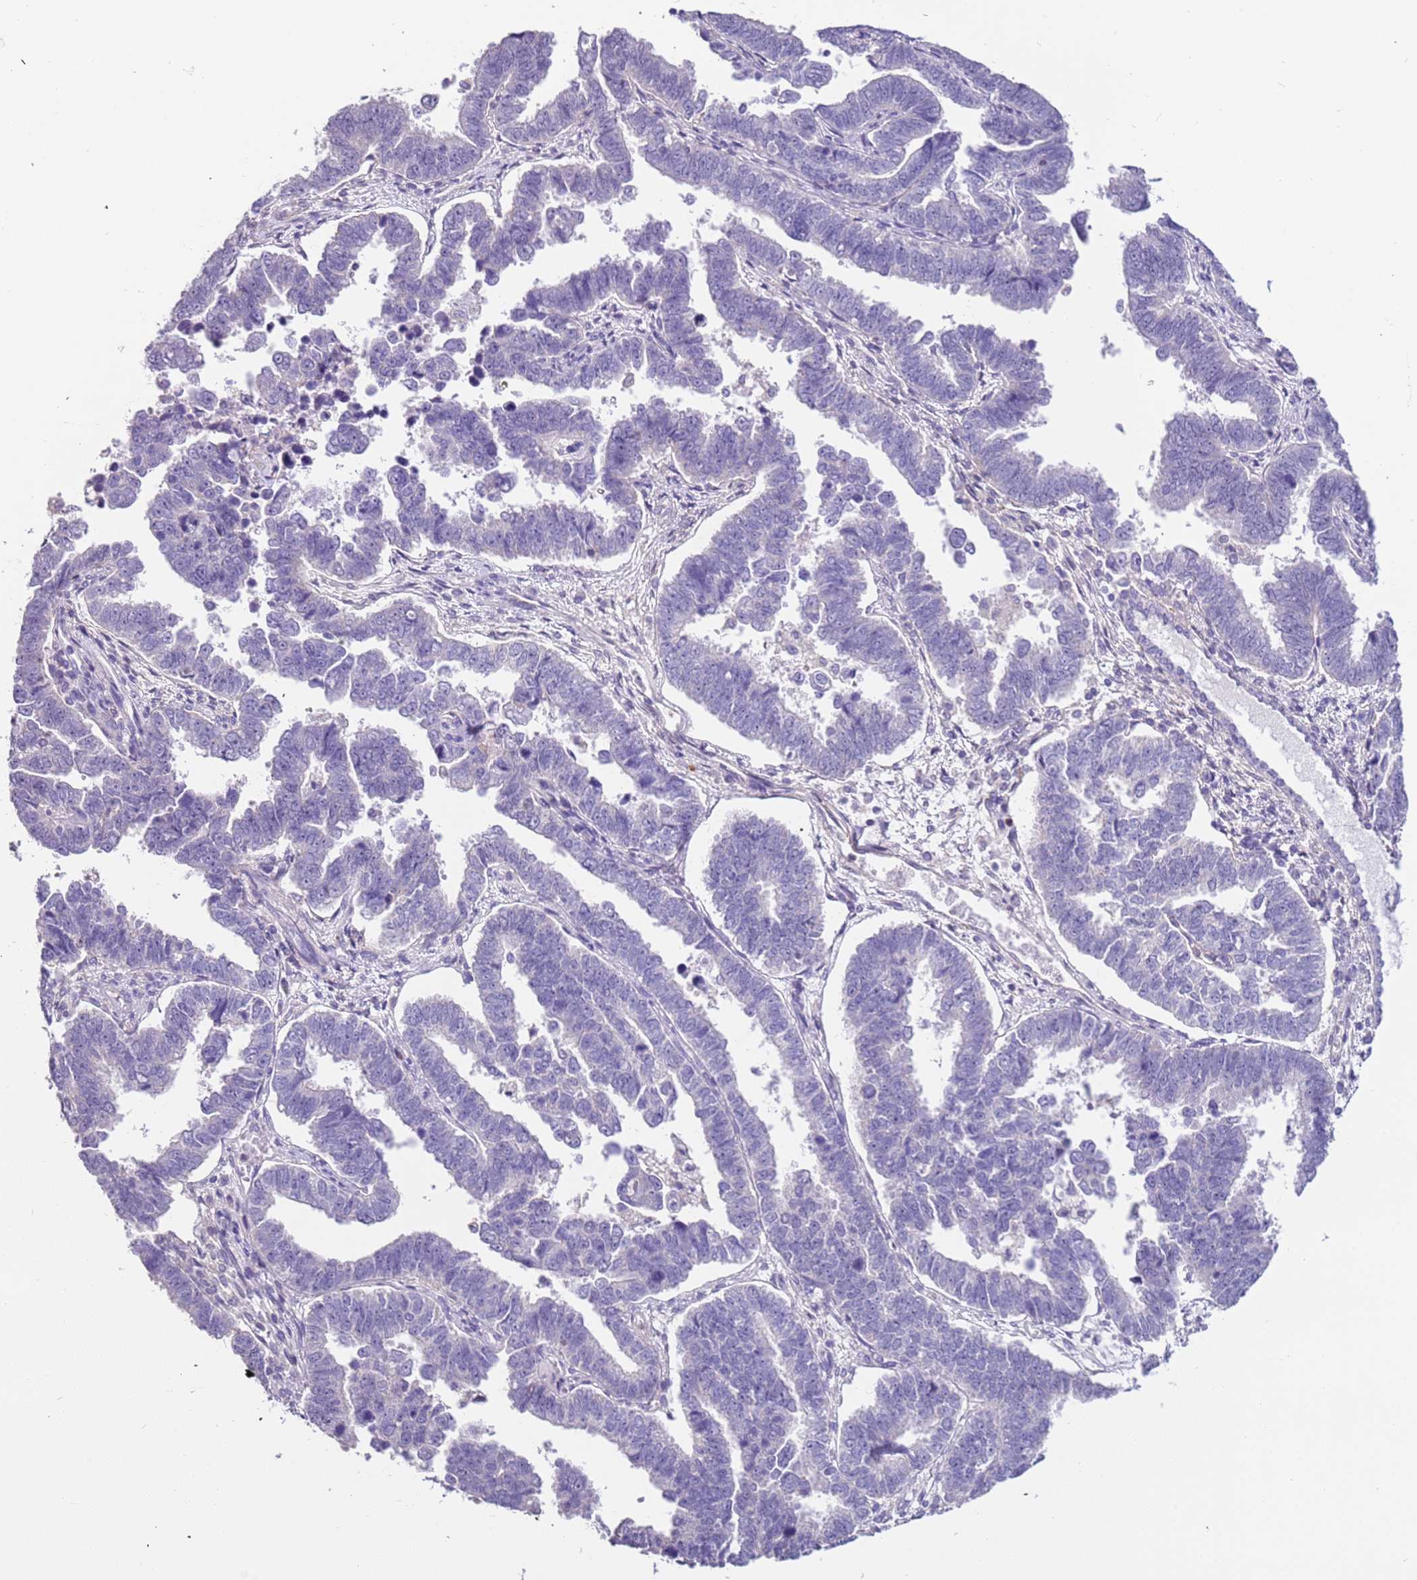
{"staining": {"intensity": "negative", "quantity": "none", "location": "none"}, "tissue": "endometrial cancer", "cell_type": "Tumor cells", "image_type": "cancer", "snomed": [{"axis": "morphology", "description": "Adenocarcinoma, NOS"}, {"axis": "topography", "description": "Endometrium"}], "caption": "The histopathology image reveals no significant staining in tumor cells of endometrial adenocarcinoma.", "gene": "PCGF2", "patient": {"sex": "female", "age": 75}}